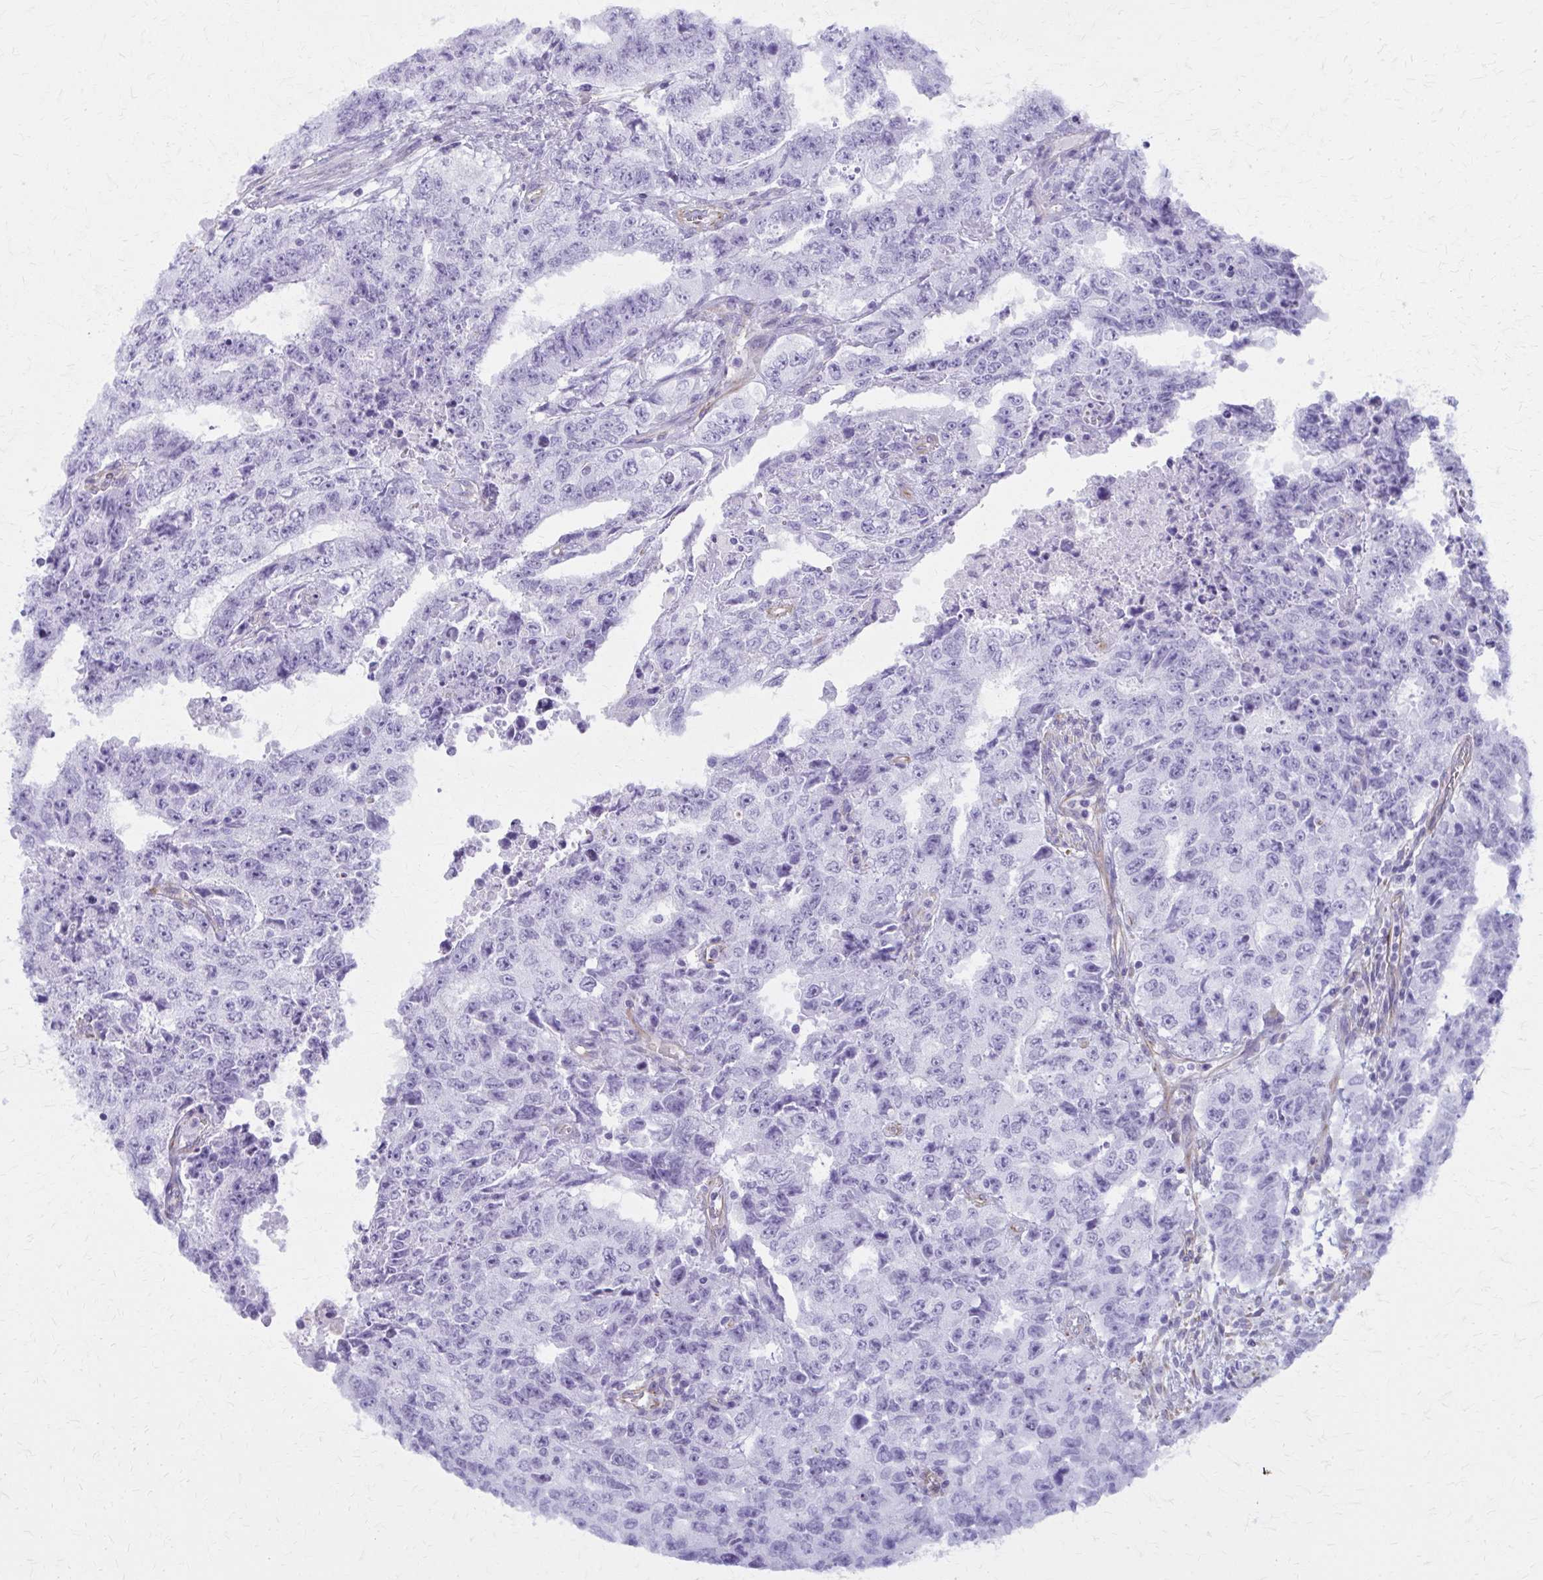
{"staining": {"intensity": "negative", "quantity": "none", "location": "none"}, "tissue": "testis cancer", "cell_type": "Tumor cells", "image_type": "cancer", "snomed": [{"axis": "morphology", "description": "Carcinoma, Embryonal, NOS"}, {"axis": "topography", "description": "Testis"}], "caption": "Immunohistochemical staining of human testis cancer (embryonal carcinoma) shows no significant positivity in tumor cells.", "gene": "GFAP", "patient": {"sex": "male", "age": 24}}